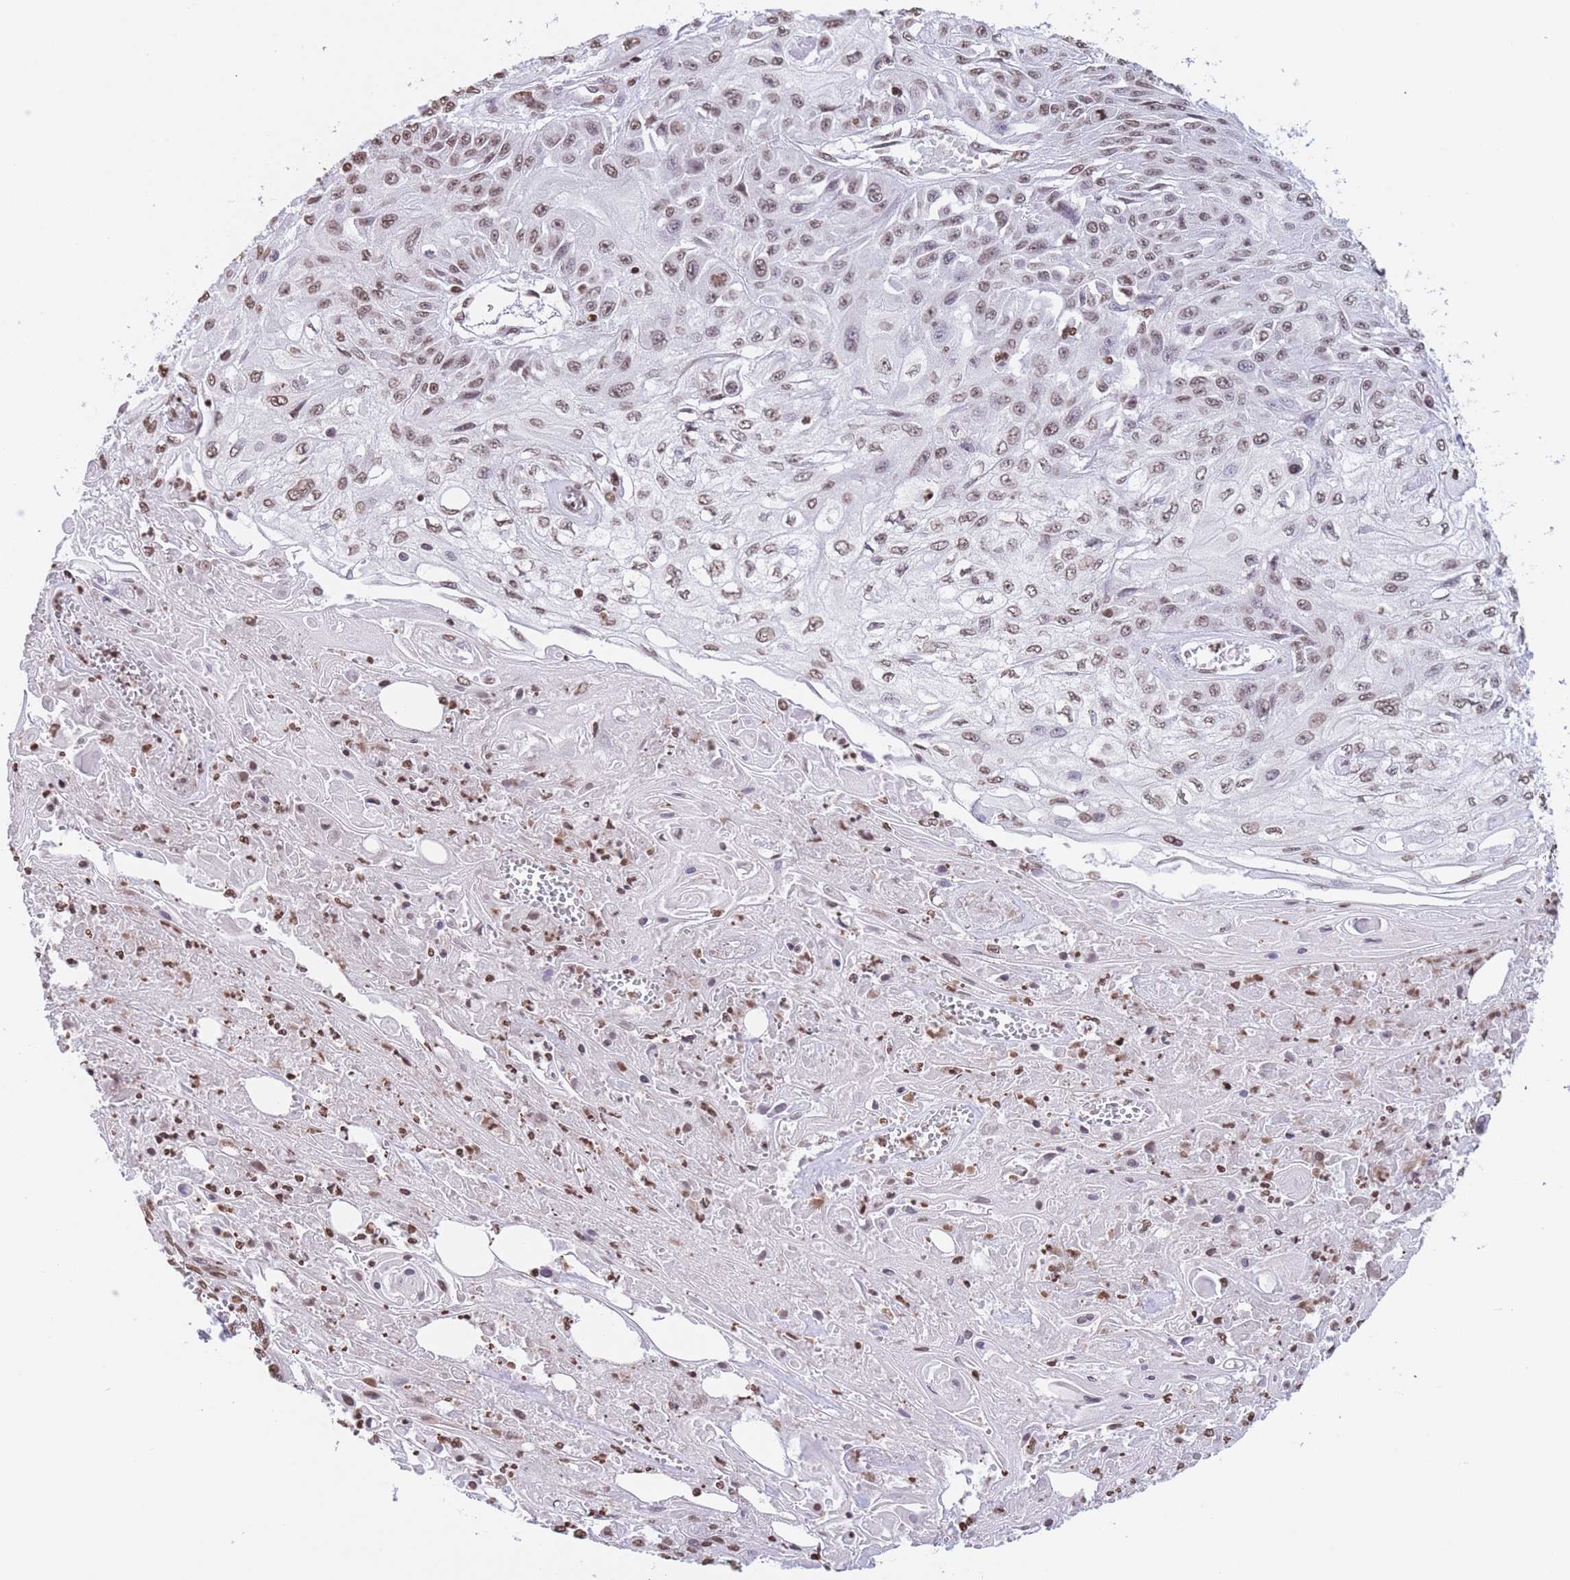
{"staining": {"intensity": "moderate", "quantity": ">75%", "location": "nuclear"}, "tissue": "skin cancer", "cell_type": "Tumor cells", "image_type": "cancer", "snomed": [{"axis": "morphology", "description": "Squamous cell carcinoma, NOS"}, {"axis": "morphology", "description": "Squamous cell carcinoma, metastatic, NOS"}, {"axis": "topography", "description": "Skin"}, {"axis": "topography", "description": "Lymph node"}], "caption": "Immunohistochemical staining of human skin squamous cell carcinoma shows medium levels of moderate nuclear protein positivity in approximately >75% of tumor cells. The staining was performed using DAB, with brown indicating positive protein expression. Nuclei are stained blue with hematoxylin.", "gene": "H2BC11", "patient": {"sex": "male", "age": 75}}